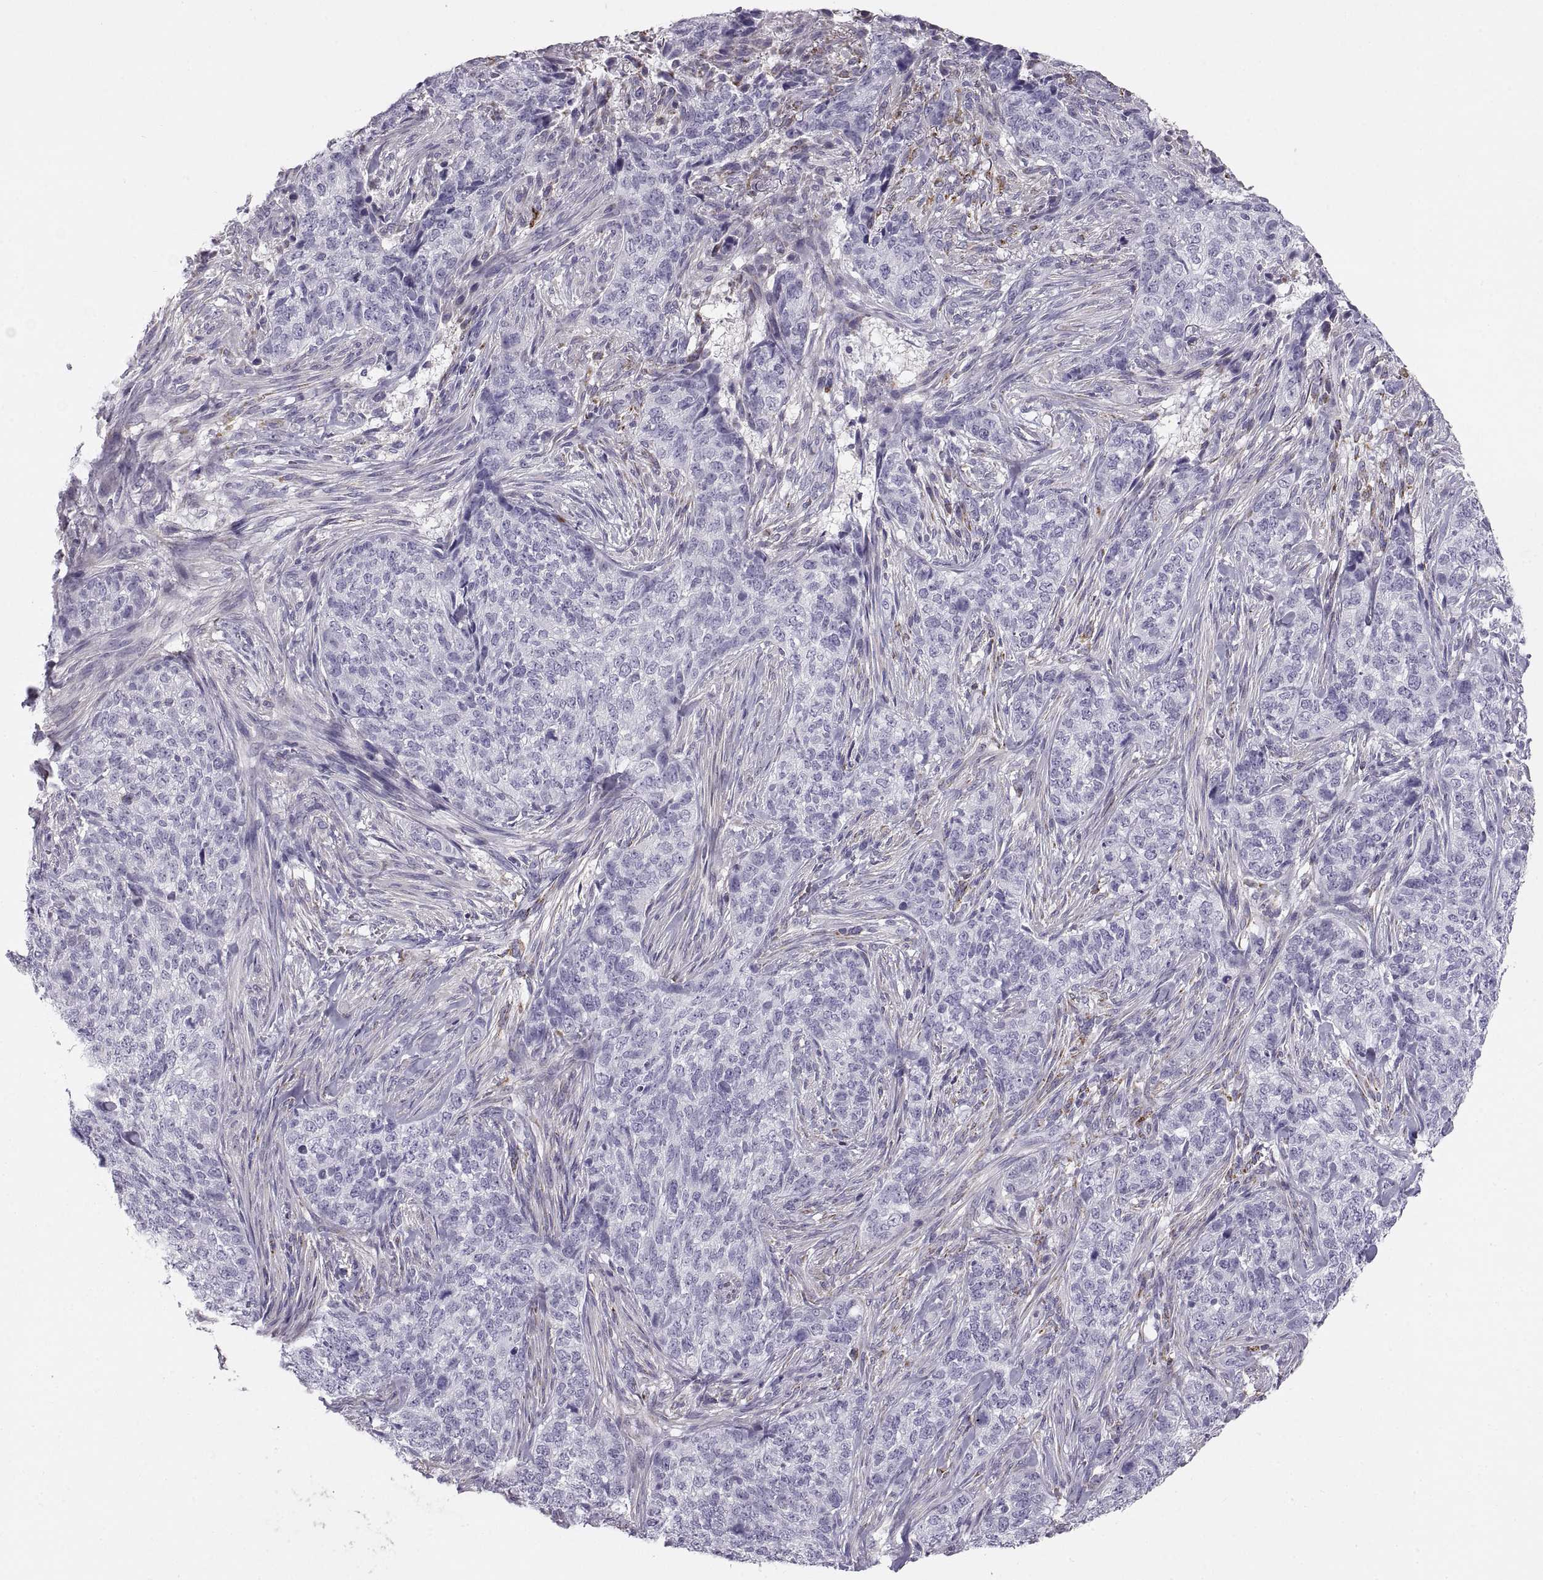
{"staining": {"intensity": "negative", "quantity": "none", "location": "none"}, "tissue": "skin cancer", "cell_type": "Tumor cells", "image_type": "cancer", "snomed": [{"axis": "morphology", "description": "Basal cell carcinoma"}, {"axis": "topography", "description": "Skin"}], "caption": "IHC image of human skin cancer stained for a protein (brown), which exhibits no positivity in tumor cells.", "gene": "COL9A3", "patient": {"sex": "female", "age": 69}}